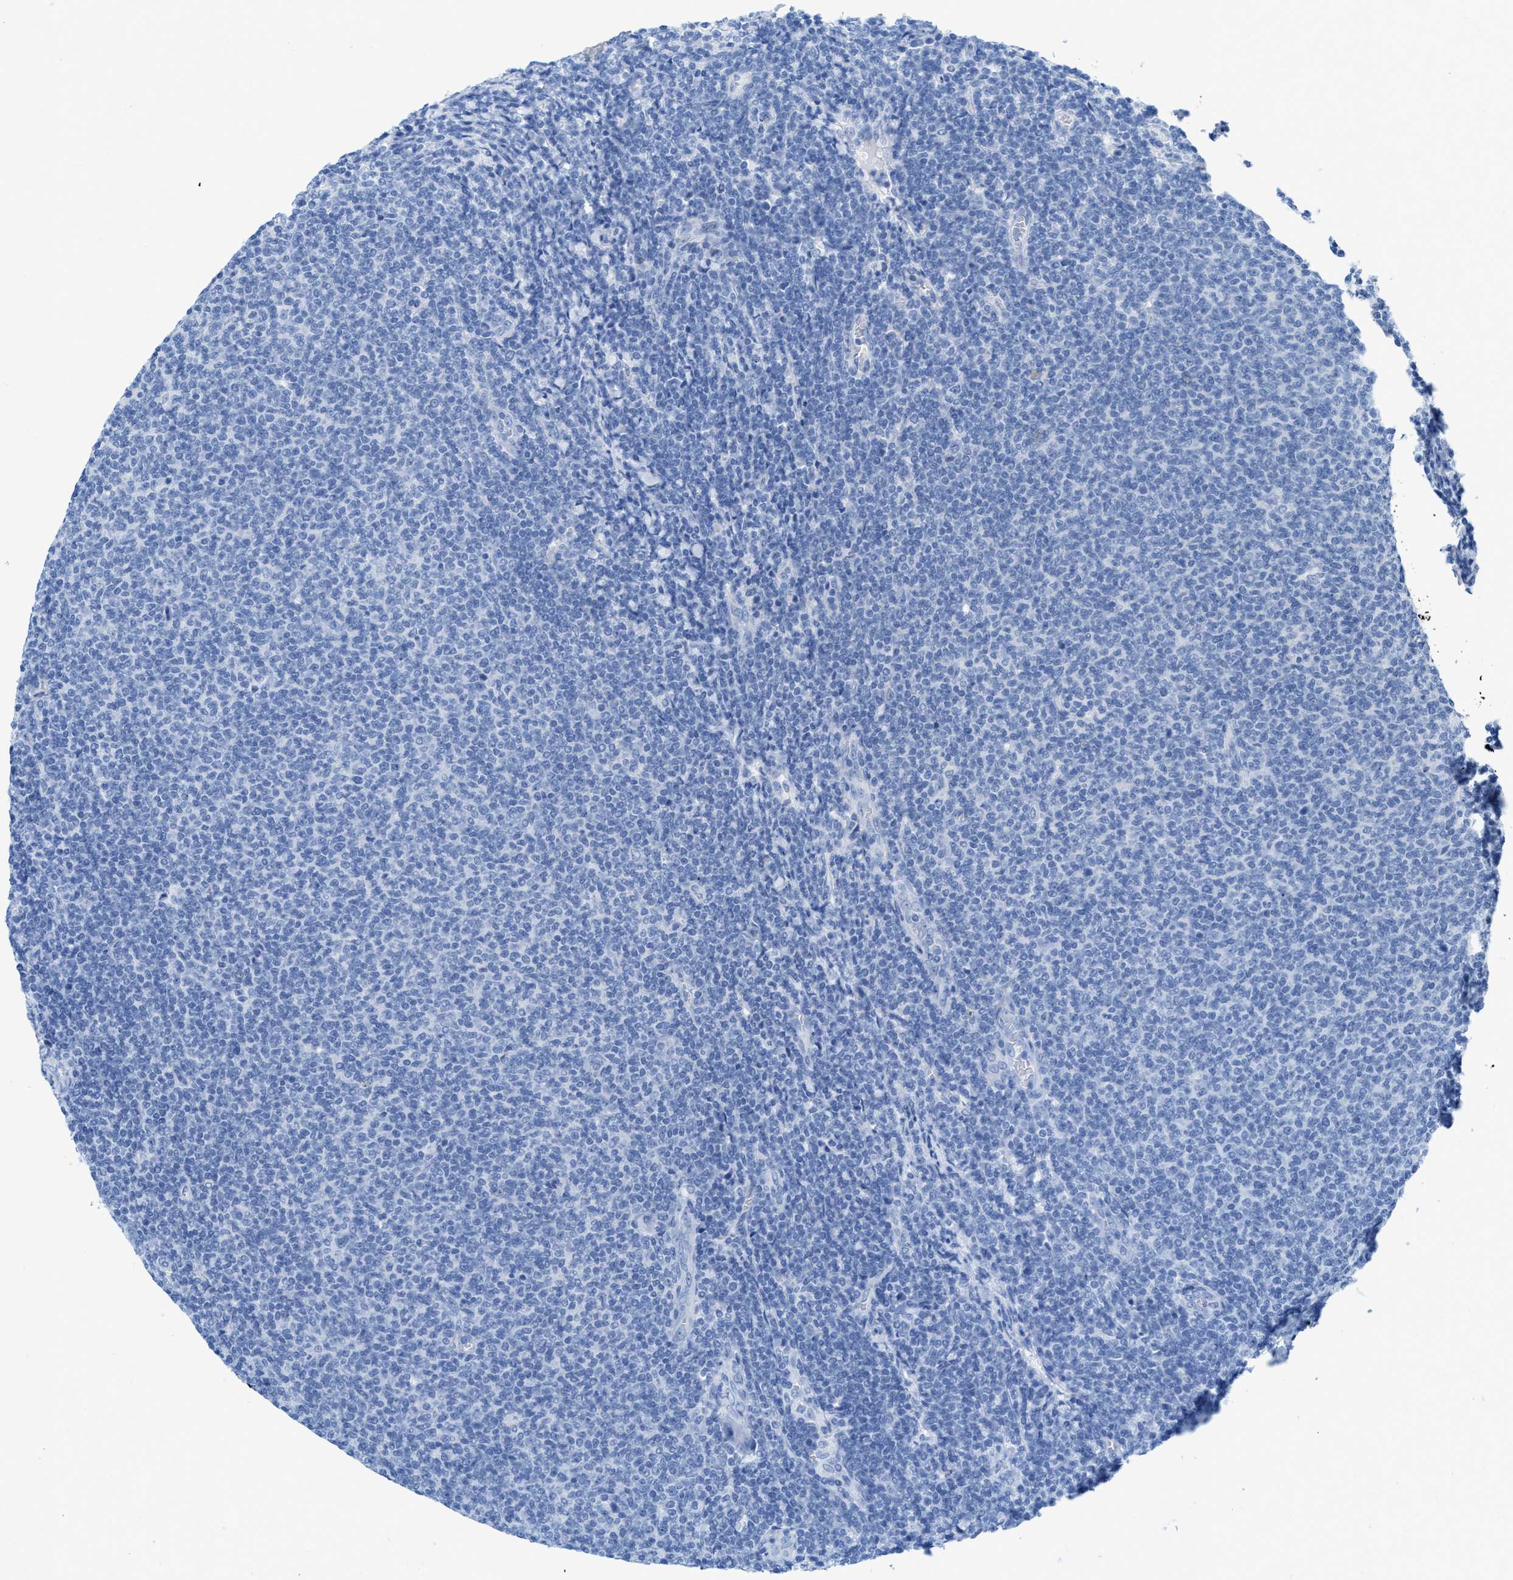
{"staining": {"intensity": "negative", "quantity": "none", "location": "none"}, "tissue": "lymphoma", "cell_type": "Tumor cells", "image_type": "cancer", "snomed": [{"axis": "morphology", "description": "Malignant lymphoma, non-Hodgkin's type, Low grade"}, {"axis": "topography", "description": "Lymph node"}], "caption": "Malignant lymphoma, non-Hodgkin's type (low-grade) was stained to show a protein in brown. There is no significant staining in tumor cells.", "gene": "ANKFN1", "patient": {"sex": "male", "age": 66}}